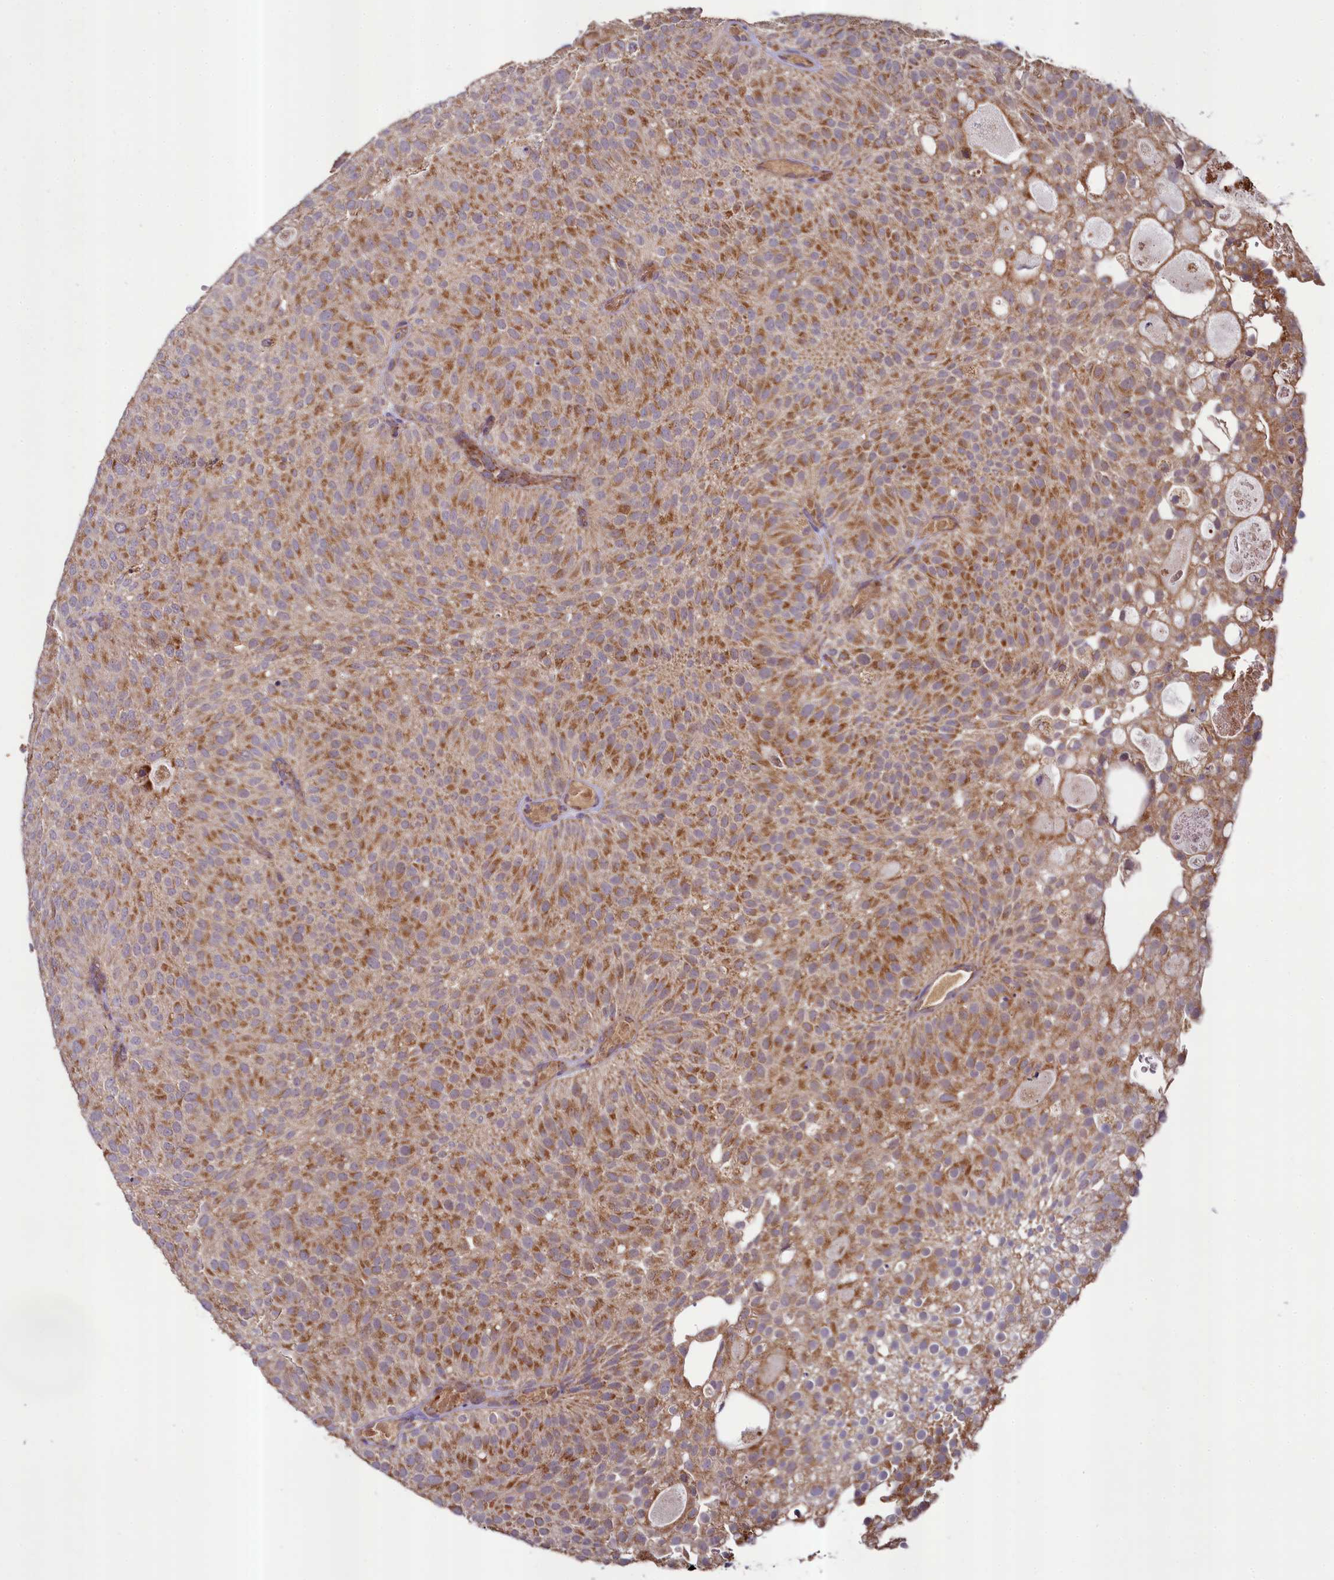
{"staining": {"intensity": "moderate", "quantity": ">75%", "location": "cytoplasmic/membranous"}, "tissue": "urothelial cancer", "cell_type": "Tumor cells", "image_type": "cancer", "snomed": [{"axis": "morphology", "description": "Urothelial carcinoma, Low grade"}, {"axis": "topography", "description": "Urinary bladder"}], "caption": "A brown stain highlights moderate cytoplasmic/membranous staining of a protein in human low-grade urothelial carcinoma tumor cells.", "gene": "METTL4", "patient": {"sex": "male", "age": 78}}